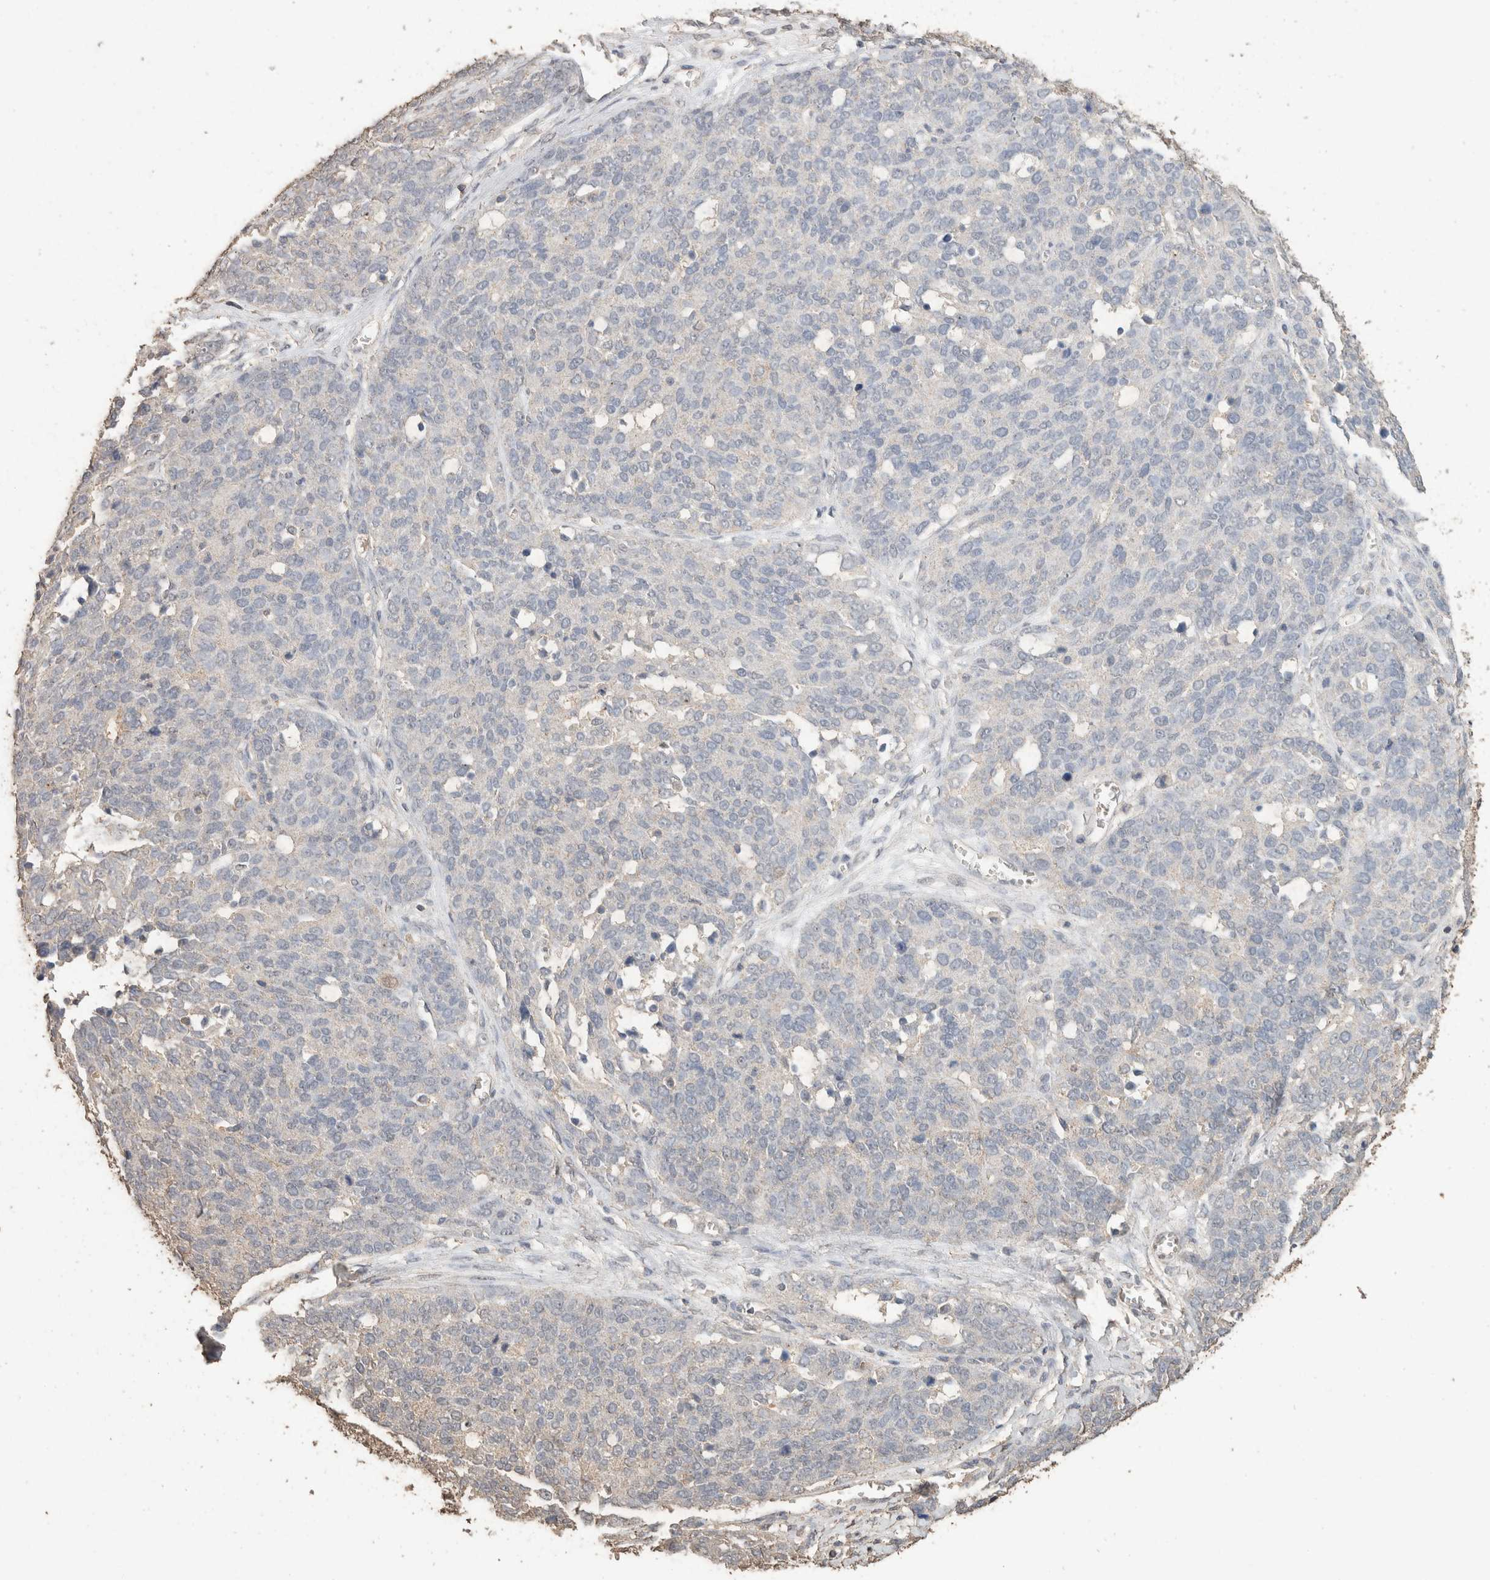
{"staining": {"intensity": "negative", "quantity": "none", "location": "none"}, "tissue": "ovarian cancer", "cell_type": "Tumor cells", "image_type": "cancer", "snomed": [{"axis": "morphology", "description": "Cystadenocarcinoma, serous, NOS"}, {"axis": "topography", "description": "Ovary"}], "caption": "A micrograph of serous cystadenocarcinoma (ovarian) stained for a protein reveals no brown staining in tumor cells.", "gene": "CX3CL1", "patient": {"sex": "female", "age": 44}}